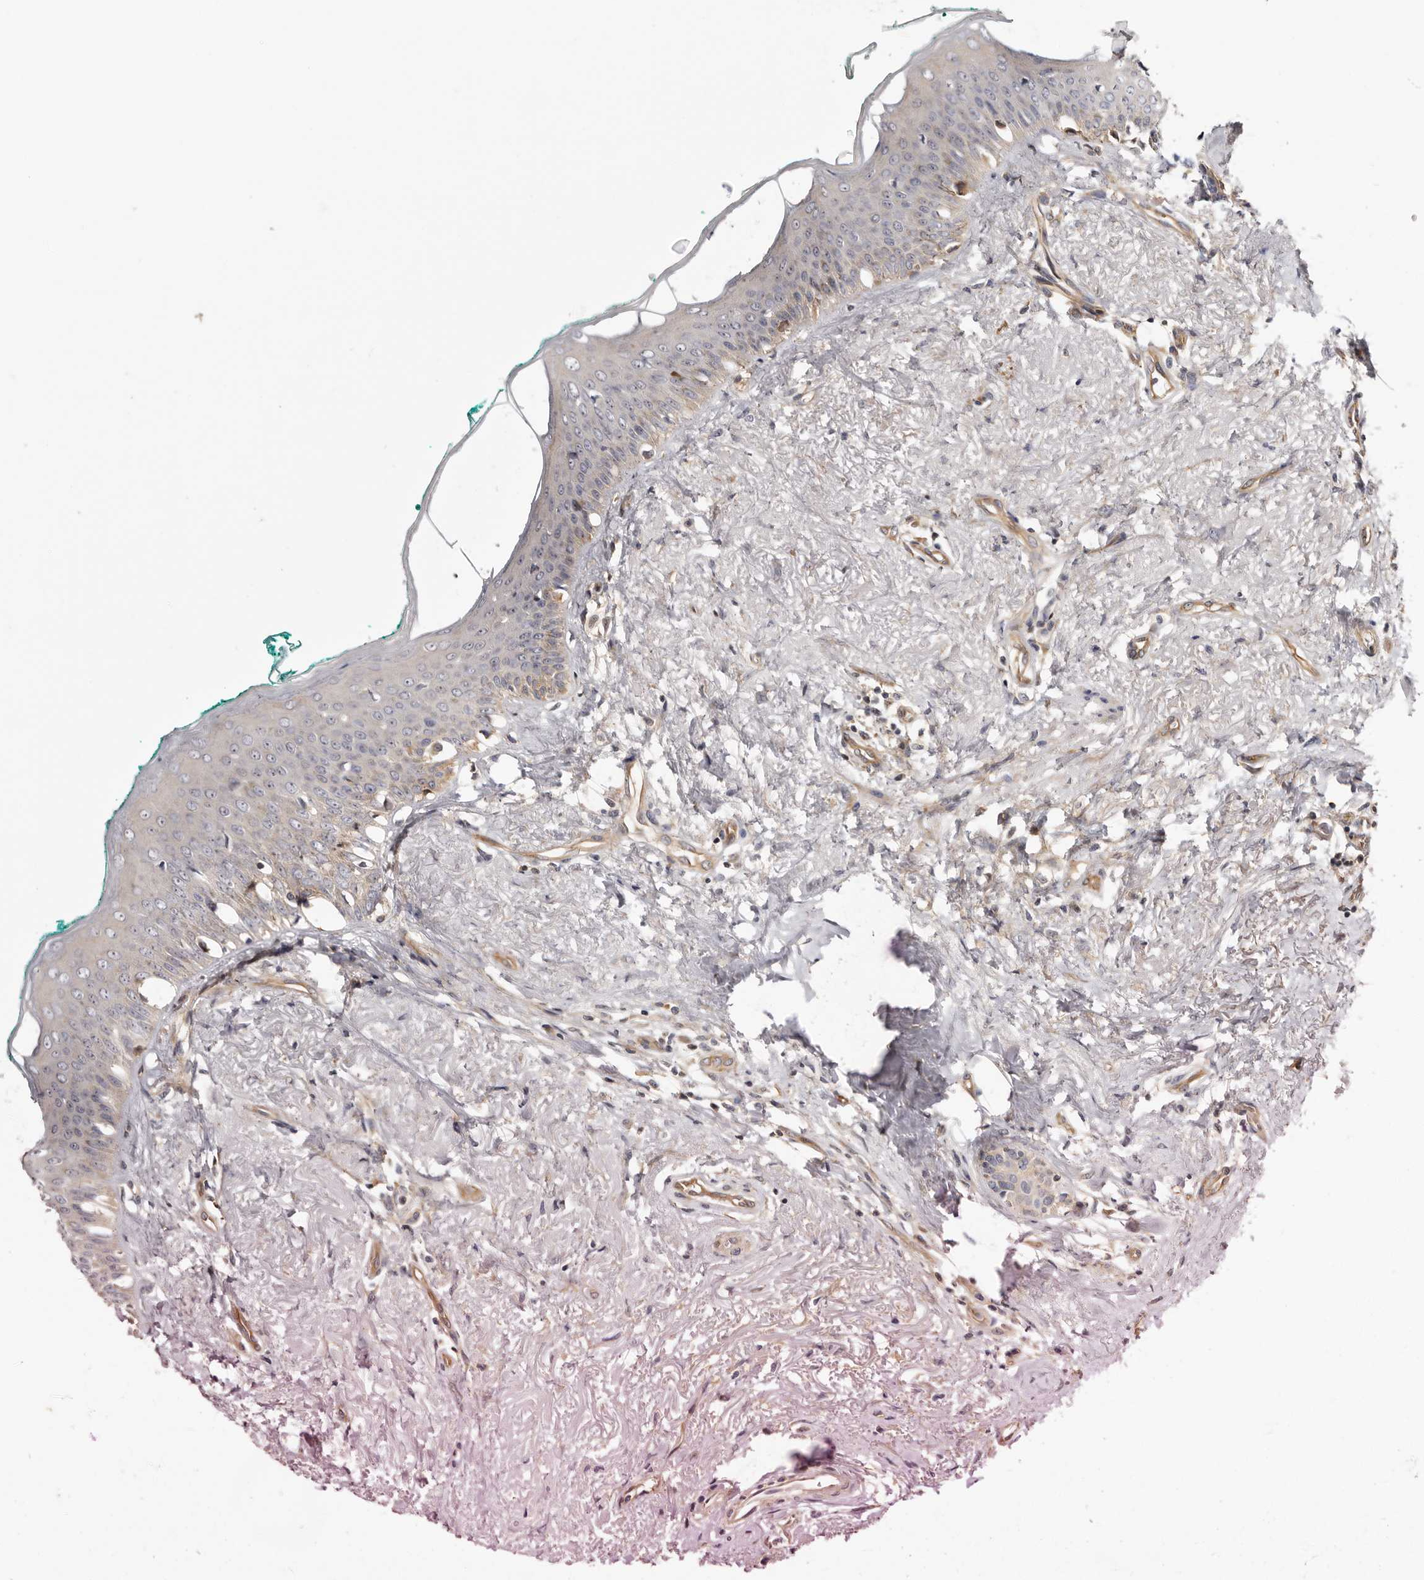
{"staining": {"intensity": "moderate", "quantity": "<25%", "location": "cytoplasmic/membranous,nuclear"}, "tissue": "oral mucosa", "cell_type": "Squamous epithelial cells", "image_type": "normal", "snomed": [{"axis": "morphology", "description": "Normal tissue, NOS"}, {"axis": "topography", "description": "Oral tissue"}], "caption": "A low amount of moderate cytoplasmic/membranous,nuclear staining is seen in about <25% of squamous epithelial cells in benign oral mucosa. (IHC, brightfield microscopy, high magnification).", "gene": "PANK4", "patient": {"sex": "female", "age": 70}}